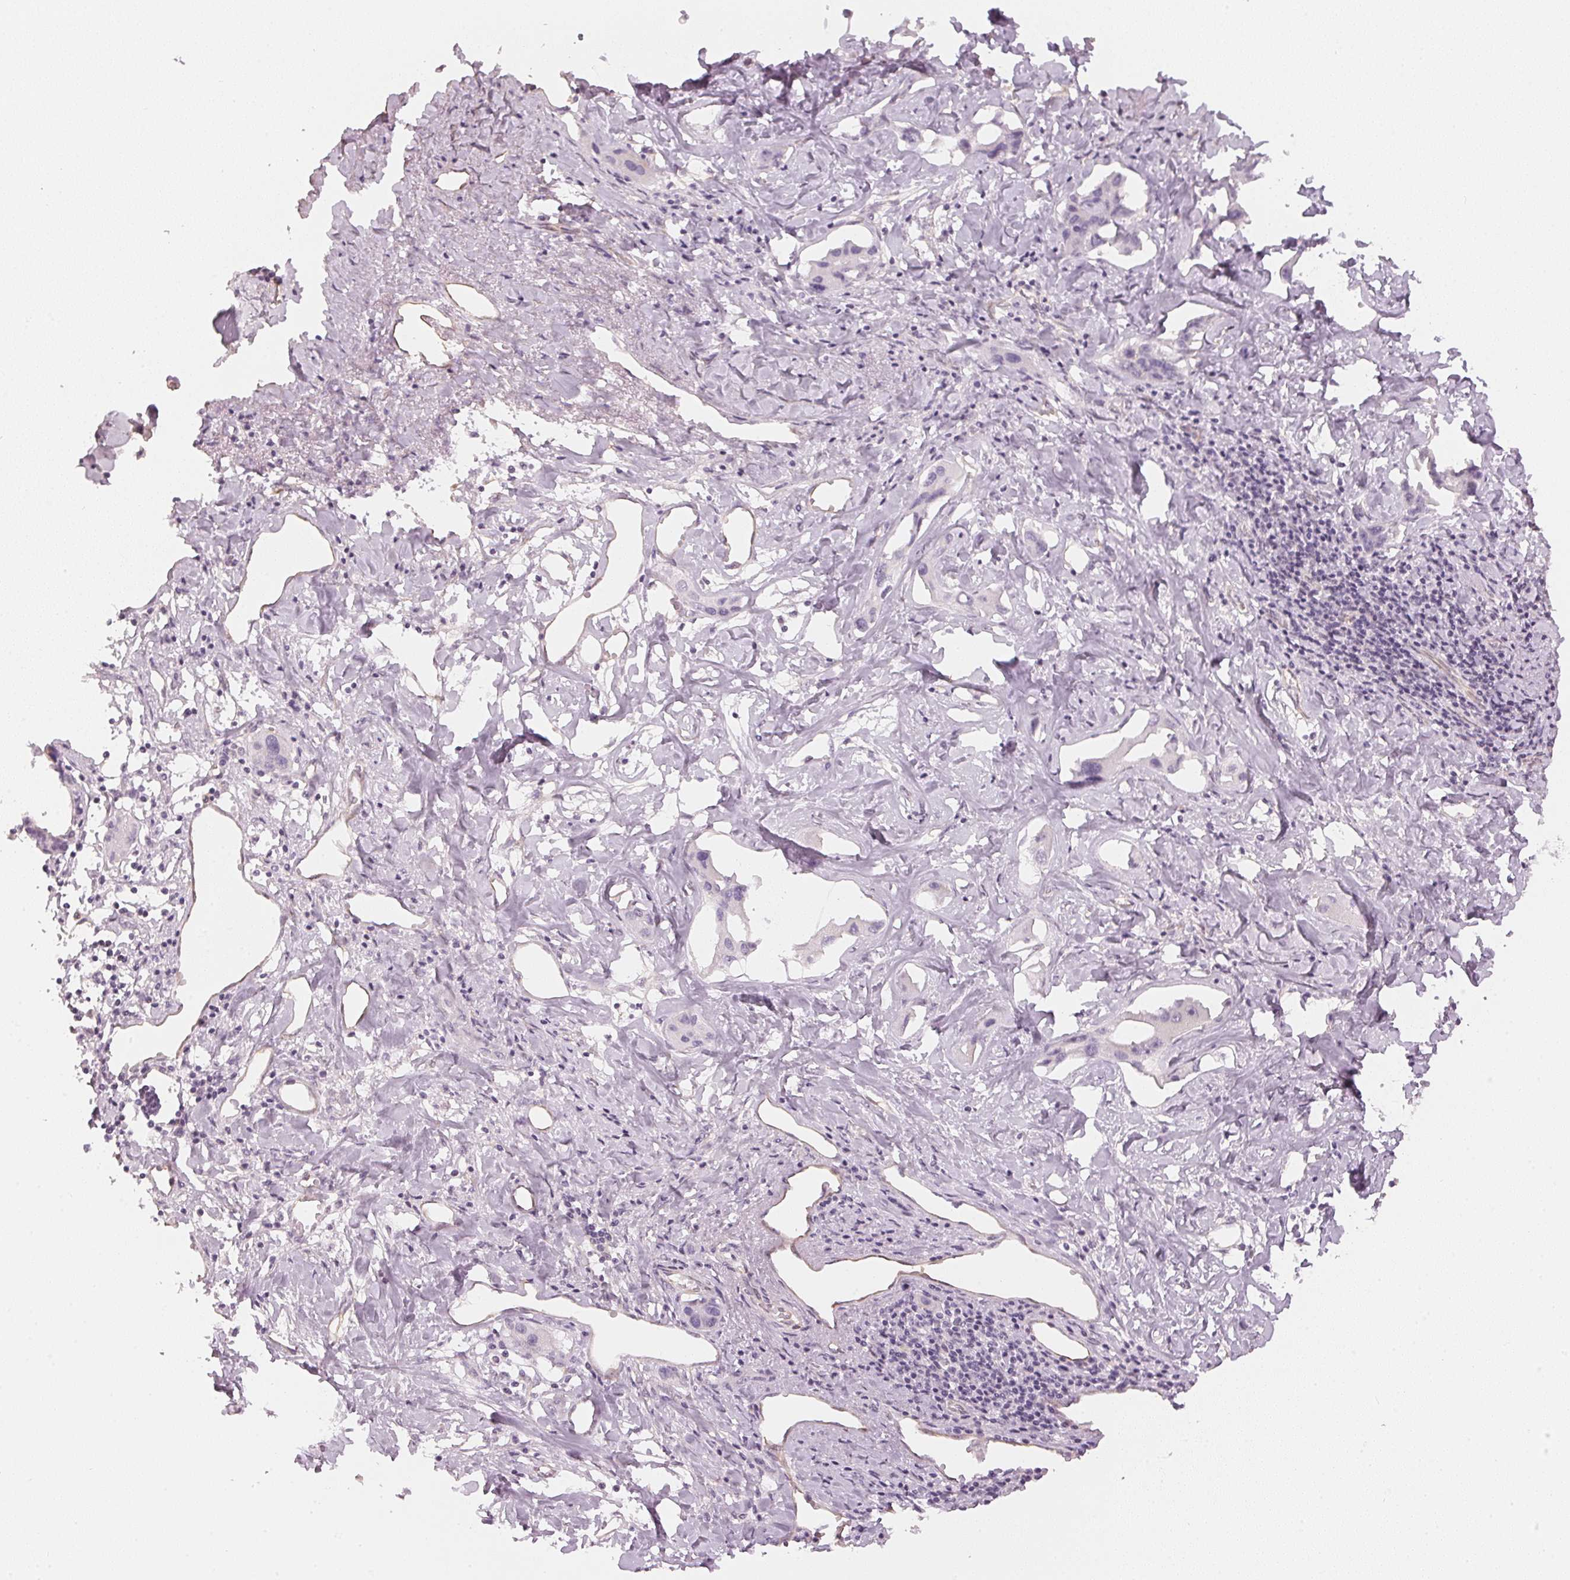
{"staining": {"intensity": "negative", "quantity": "none", "location": "none"}, "tissue": "liver cancer", "cell_type": "Tumor cells", "image_type": "cancer", "snomed": [{"axis": "morphology", "description": "Cholangiocarcinoma"}, {"axis": "topography", "description": "Liver"}], "caption": "Liver cancer (cholangiocarcinoma) stained for a protein using immunohistochemistry reveals no positivity tumor cells.", "gene": "APLP1", "patient": {"sex": "male", "age": 59}}